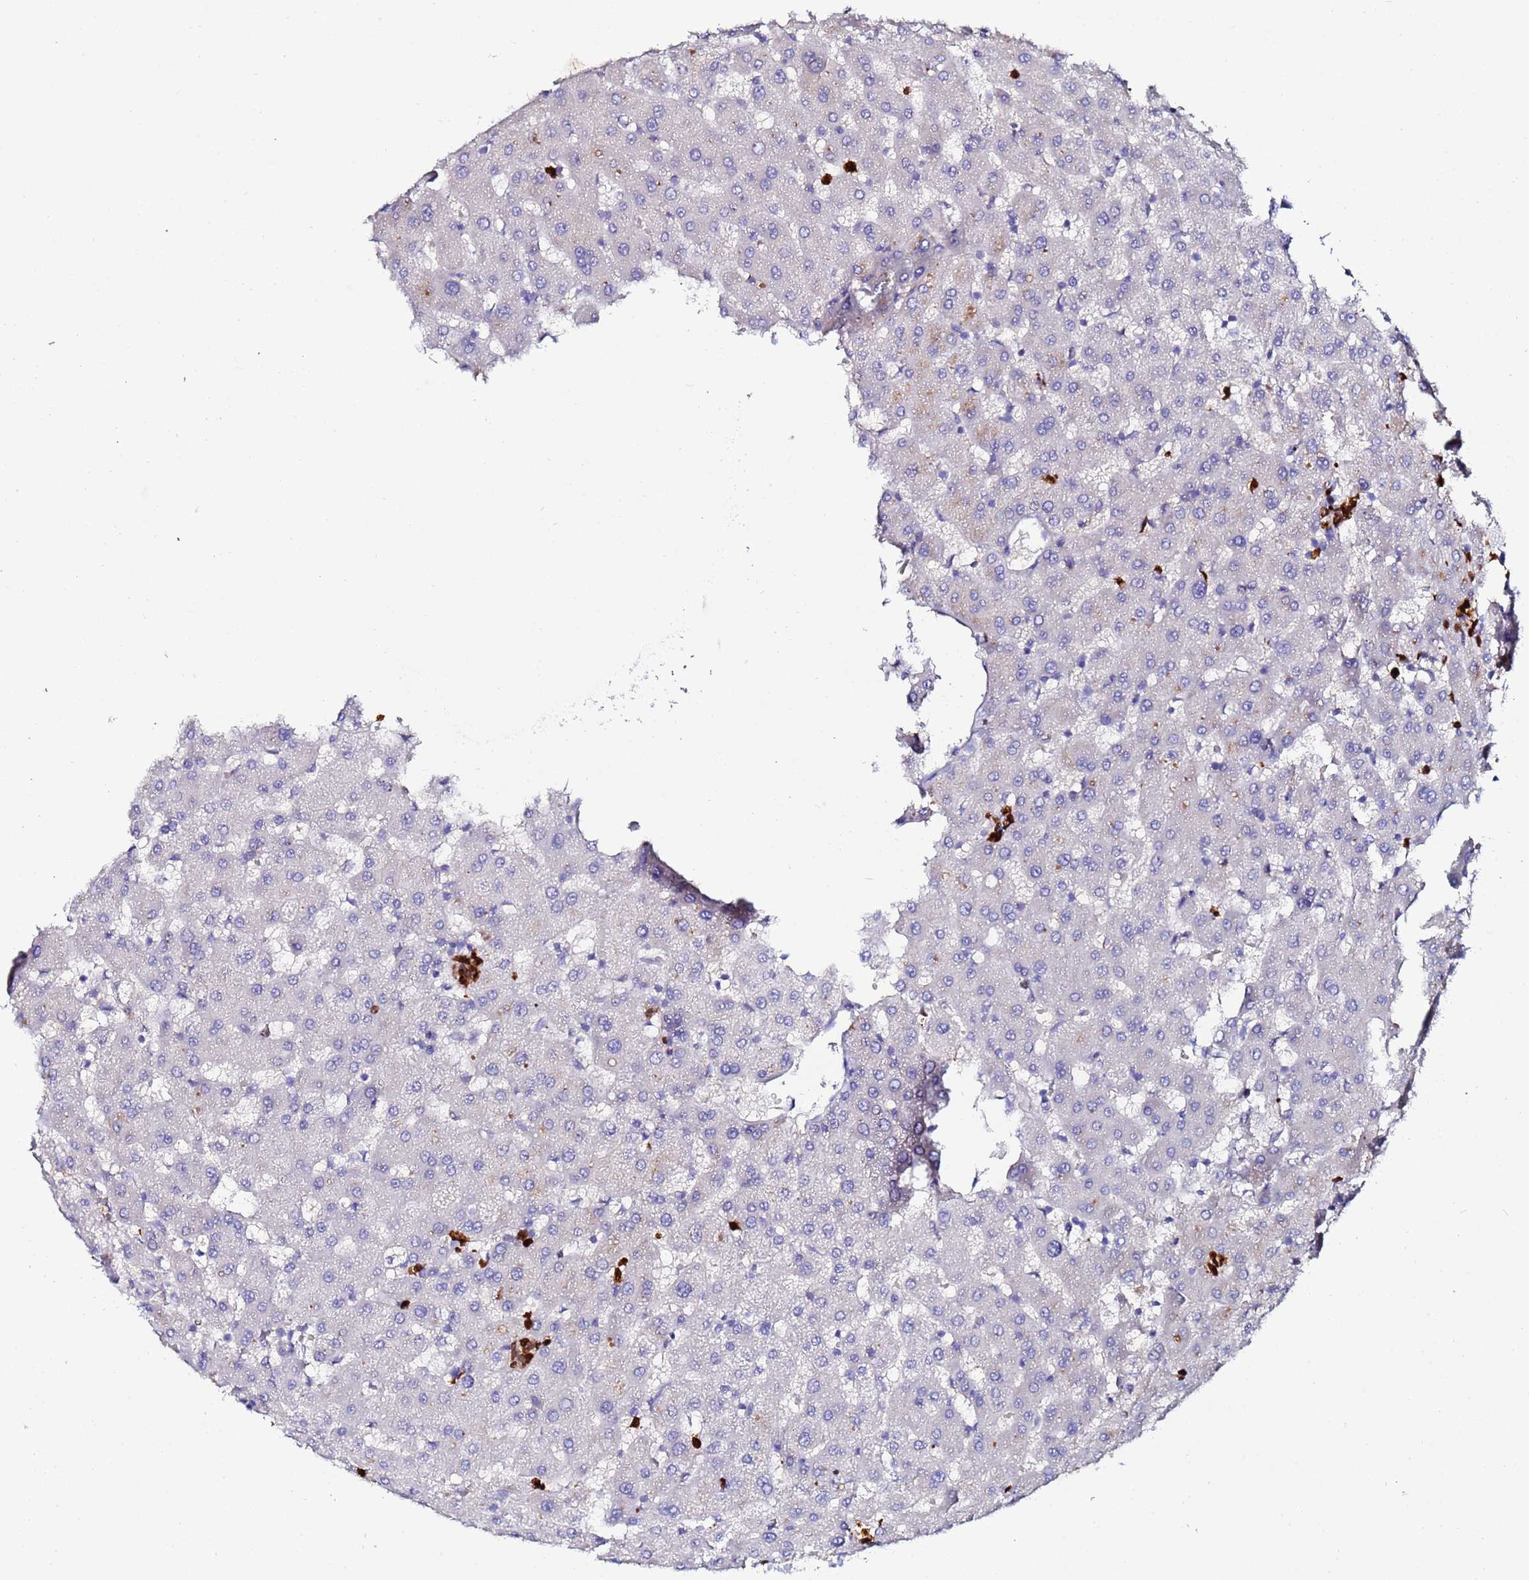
{"staining": {"intensity": "negative", "quantity": "none", "location": "none"}, "tissue": "liver", "cell_type": "Cholangiocytes", "image_type": "normal", "snomed": [{"axis": "morphology", "description": "Normal tissue, NOS"}, {"axis": "topography", "description": "Liver"}], "caption": "IHC histopathology image of normal liver: human liver stained with DAB displays no significant protein staining in cholangiocytes.", "gene": "TUBAL3", "patient": {"sex": "female", "age": 63}}